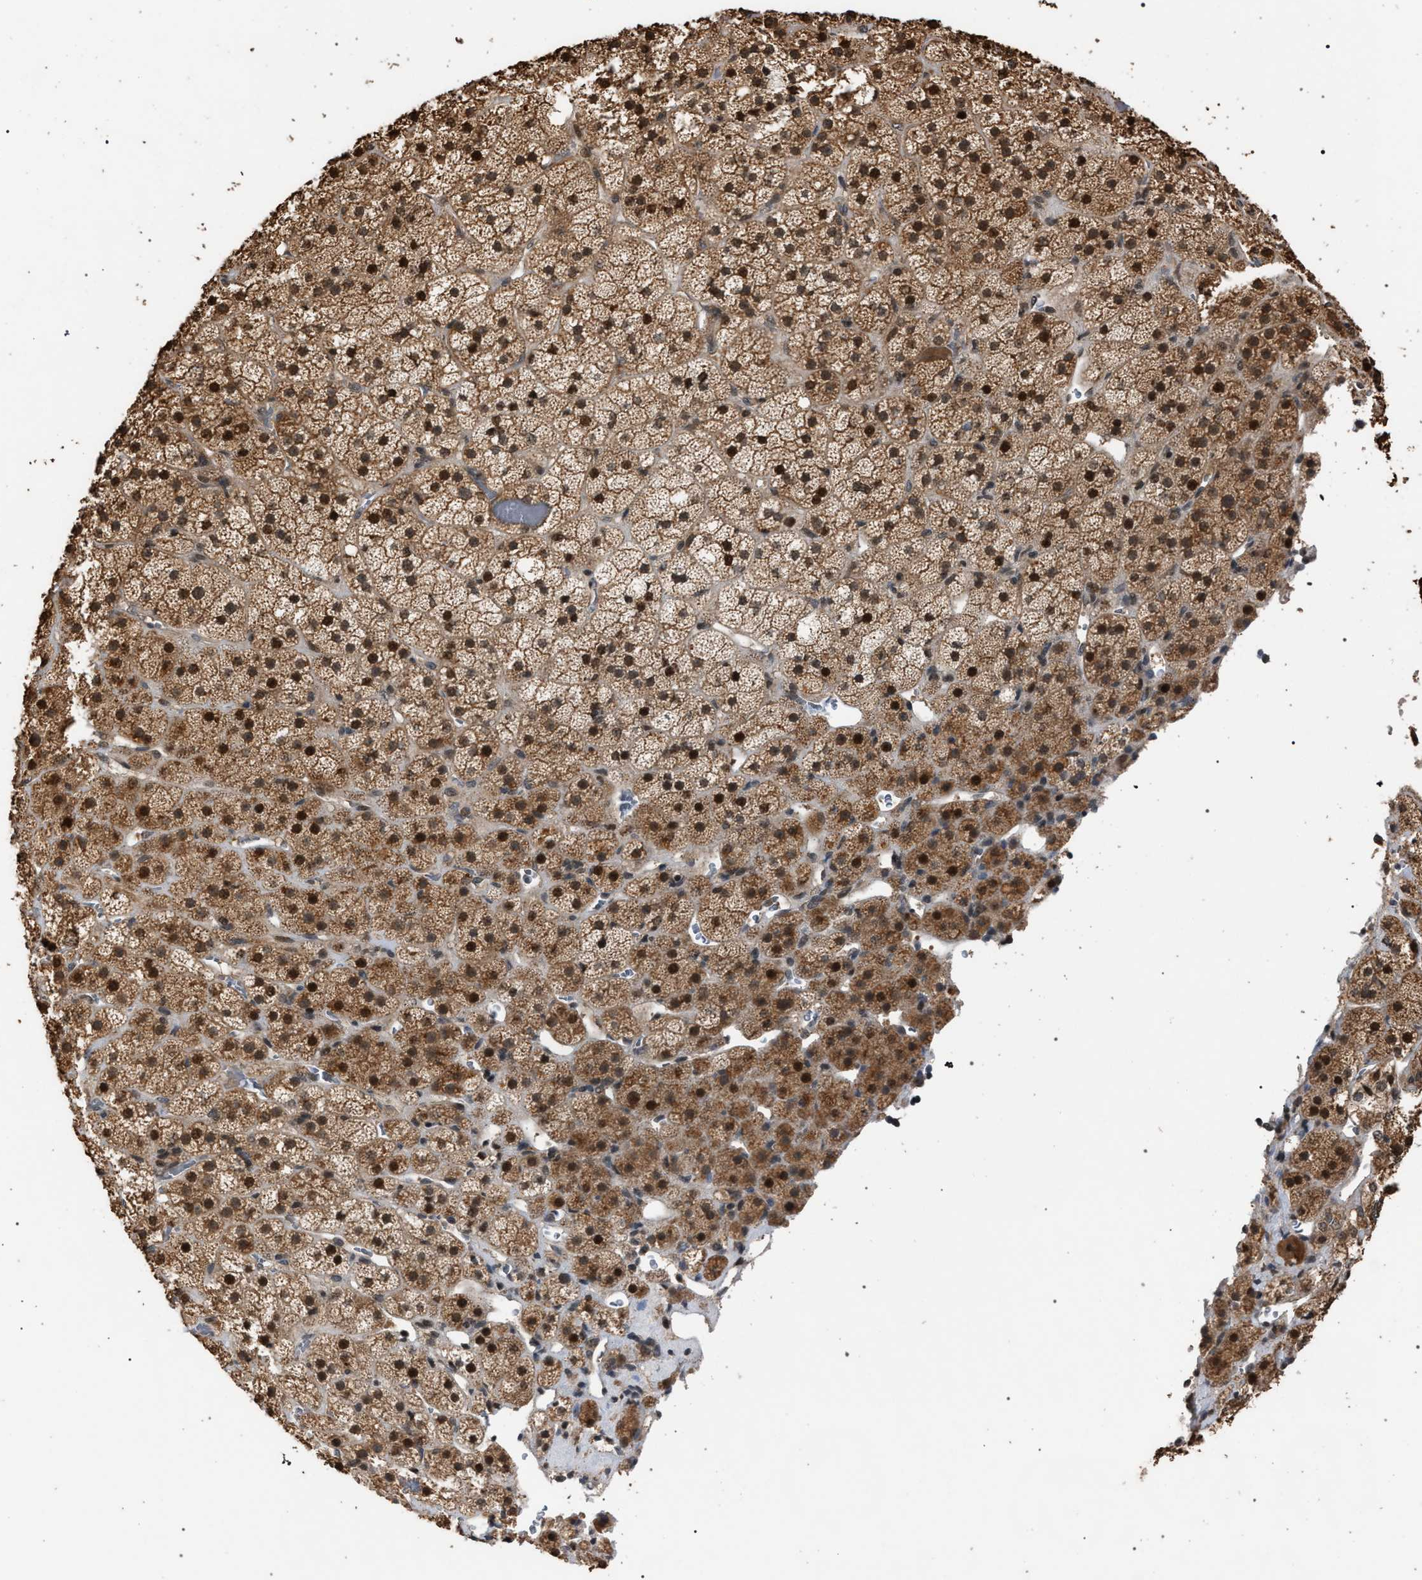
{"staining": {"intensity": "strong", "quantity": ">75%", "location": "cytoplasmic/membranous,nuclear"}, "tissue": "adrenal gland", "cell_type": "Glandular cells", "image_type": "normal", "snomed": [{"axis": "morphology", "description": "Normal tissue, NOS"}, {"axis": "topography", "description": "Adrenal gland"}], "caption": "This micrograph demonstrates IHC staining of benign adrenal gland, with high strong cytoplasmic/membranous,nuclear staining in about >75% of glandular cells.", "gene": "NAA35", "patient": {"sex": "male", "age": 57}}